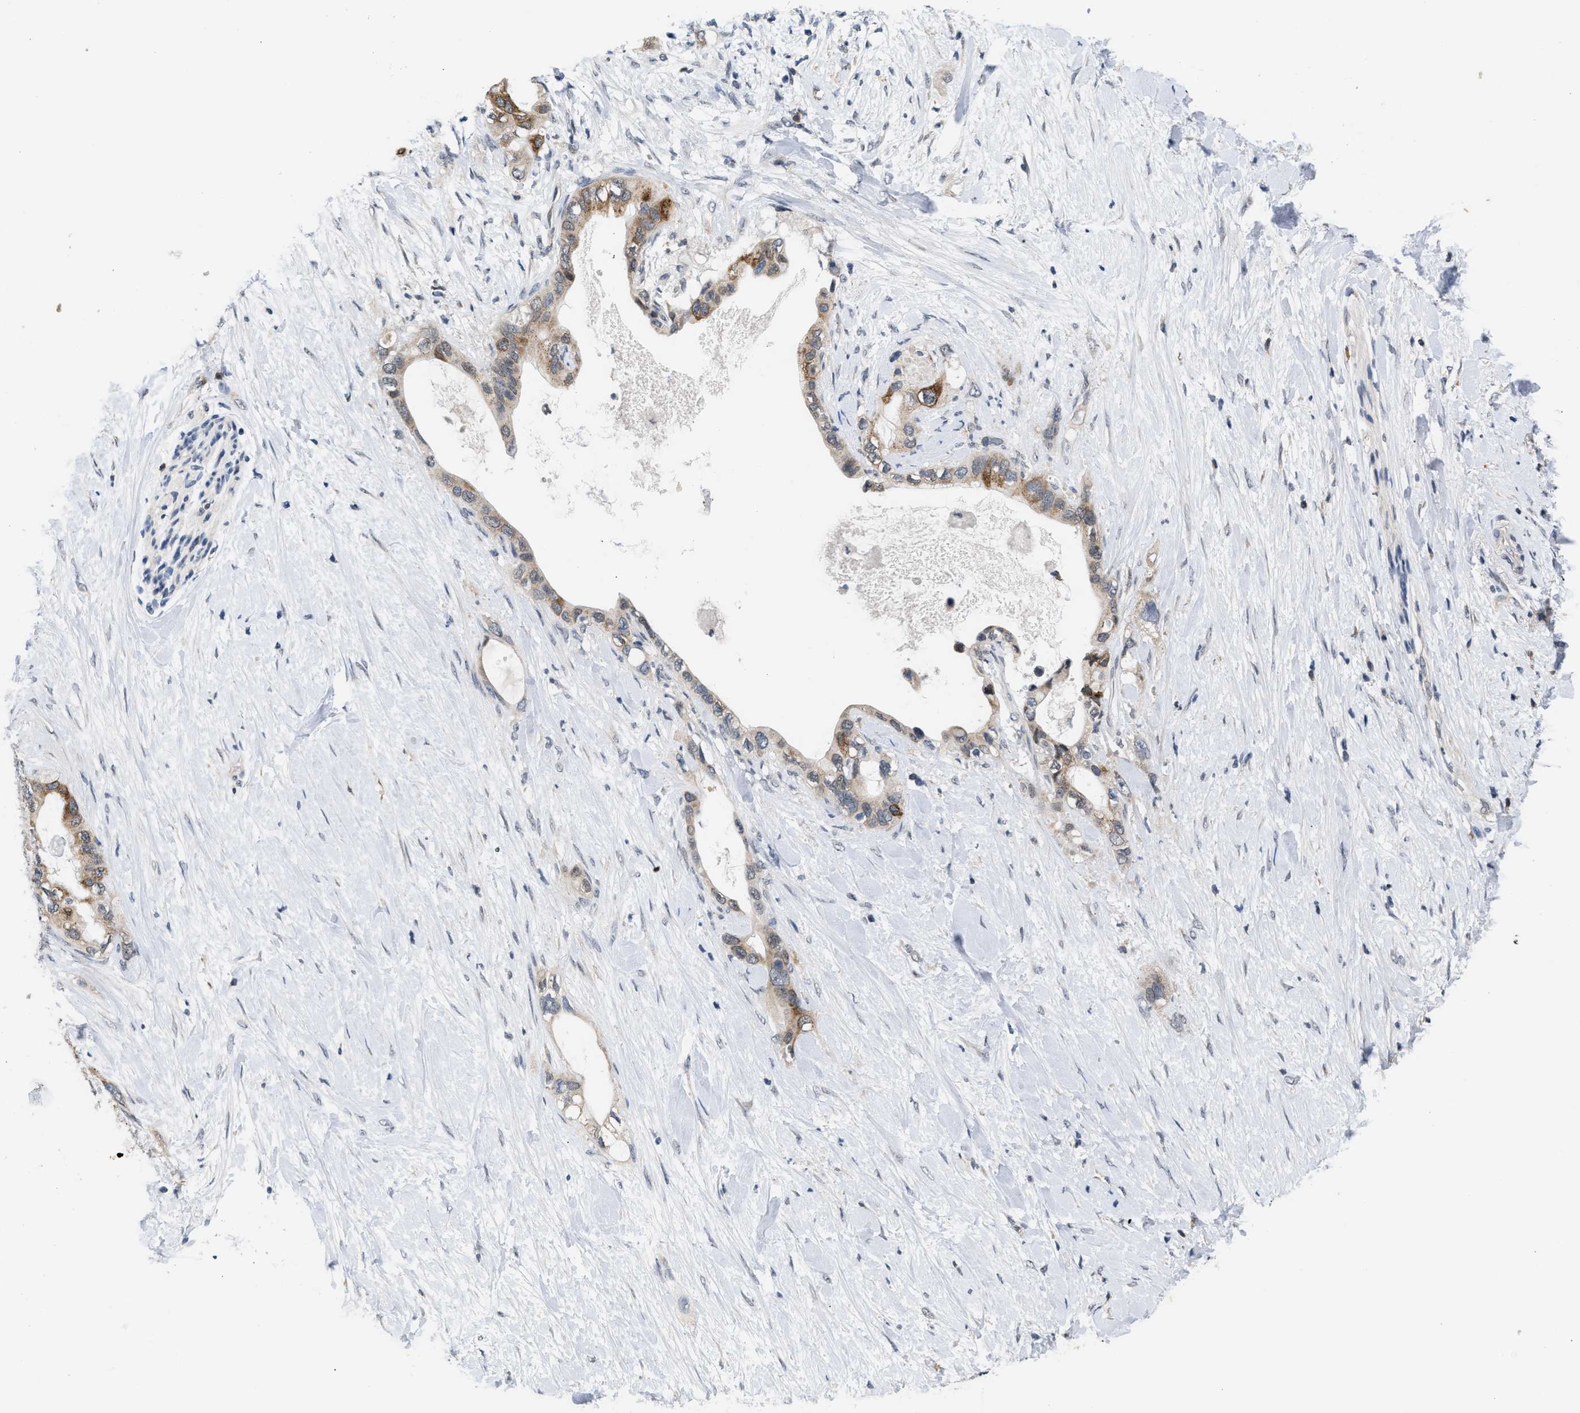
{"staining": {"intensity": "moderate", "quantity": ">75%", "location": "cytoplasmic/membranous"}, "tissue": "pancreatic cancer", "cell_type": "Tumor cells", "image_type": "cancer", "snomed": [{"axis": "morphology", "description": "Adenocarcinoma, NOS"}, {"axis": "topography", "description": "Pancreas"}], "caption": "Tumor cells show medium levels of moderate cytoplasmic/membranous expression in about >75% of cells in pancreatic cancer.", "gene": "TXNRD3", "patient": {"sex": "female", "age": 56}}